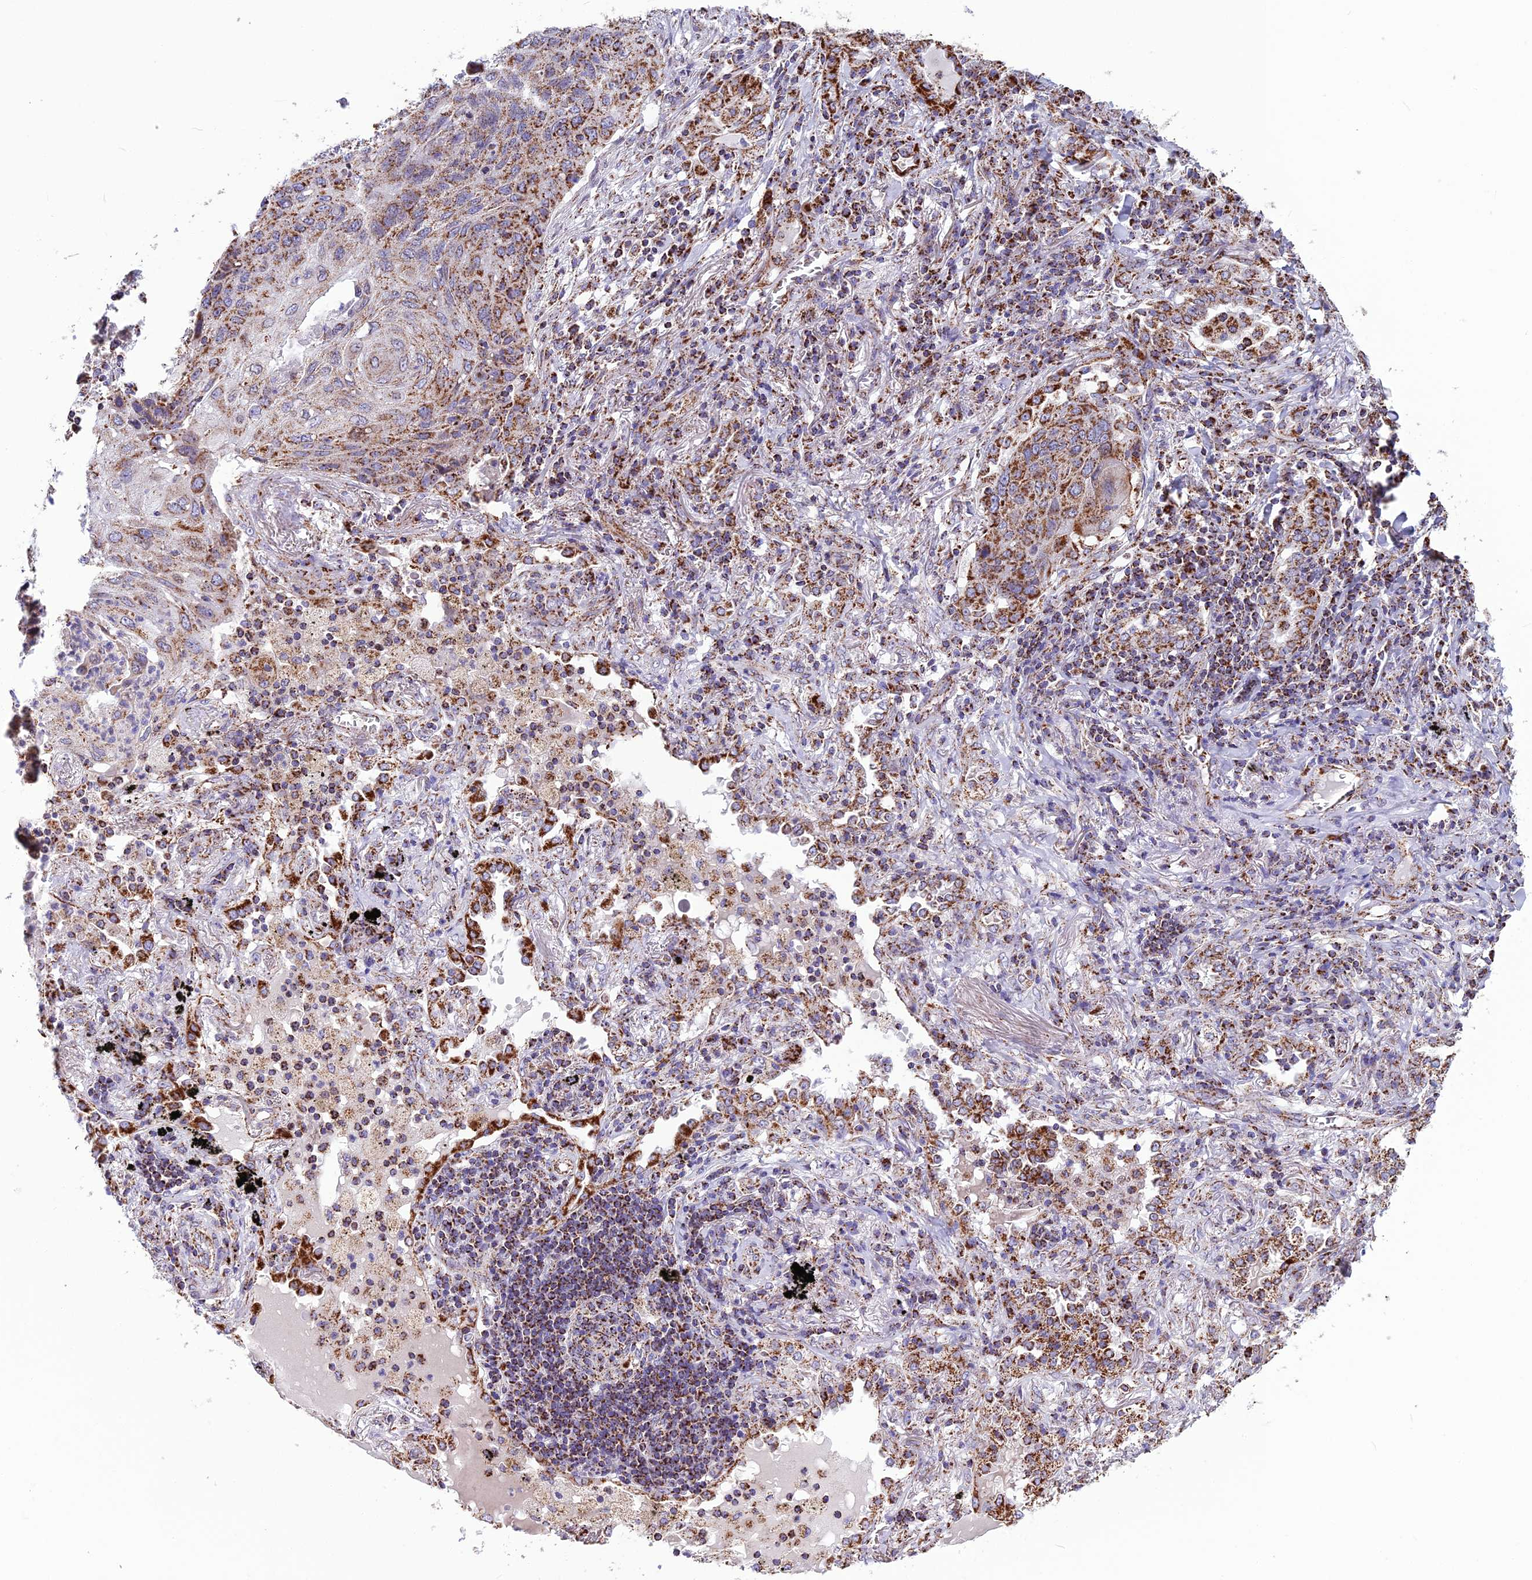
{"staining": {"intensity": "moderate", "quantity": ">75%", "location": "cytoplasmic/membranous"}, "tissue": "lung cancer", "cell_type": "Tumor cells", "image_type": "cancer", "snomed": [{"axis": "morphology", "description": "Squamous cell carcinoma, NOS"}, {"axis": "topography", "description": "Lung"}], "caption": "Immunohistochemical staining of lung squamous cell carcinoma displays medium levels of moderate cytoplasmic/membranous staining in approximately >75% of tumor cells.", "gene": "CS", "patient": {"sex": "female", "age": 63}}